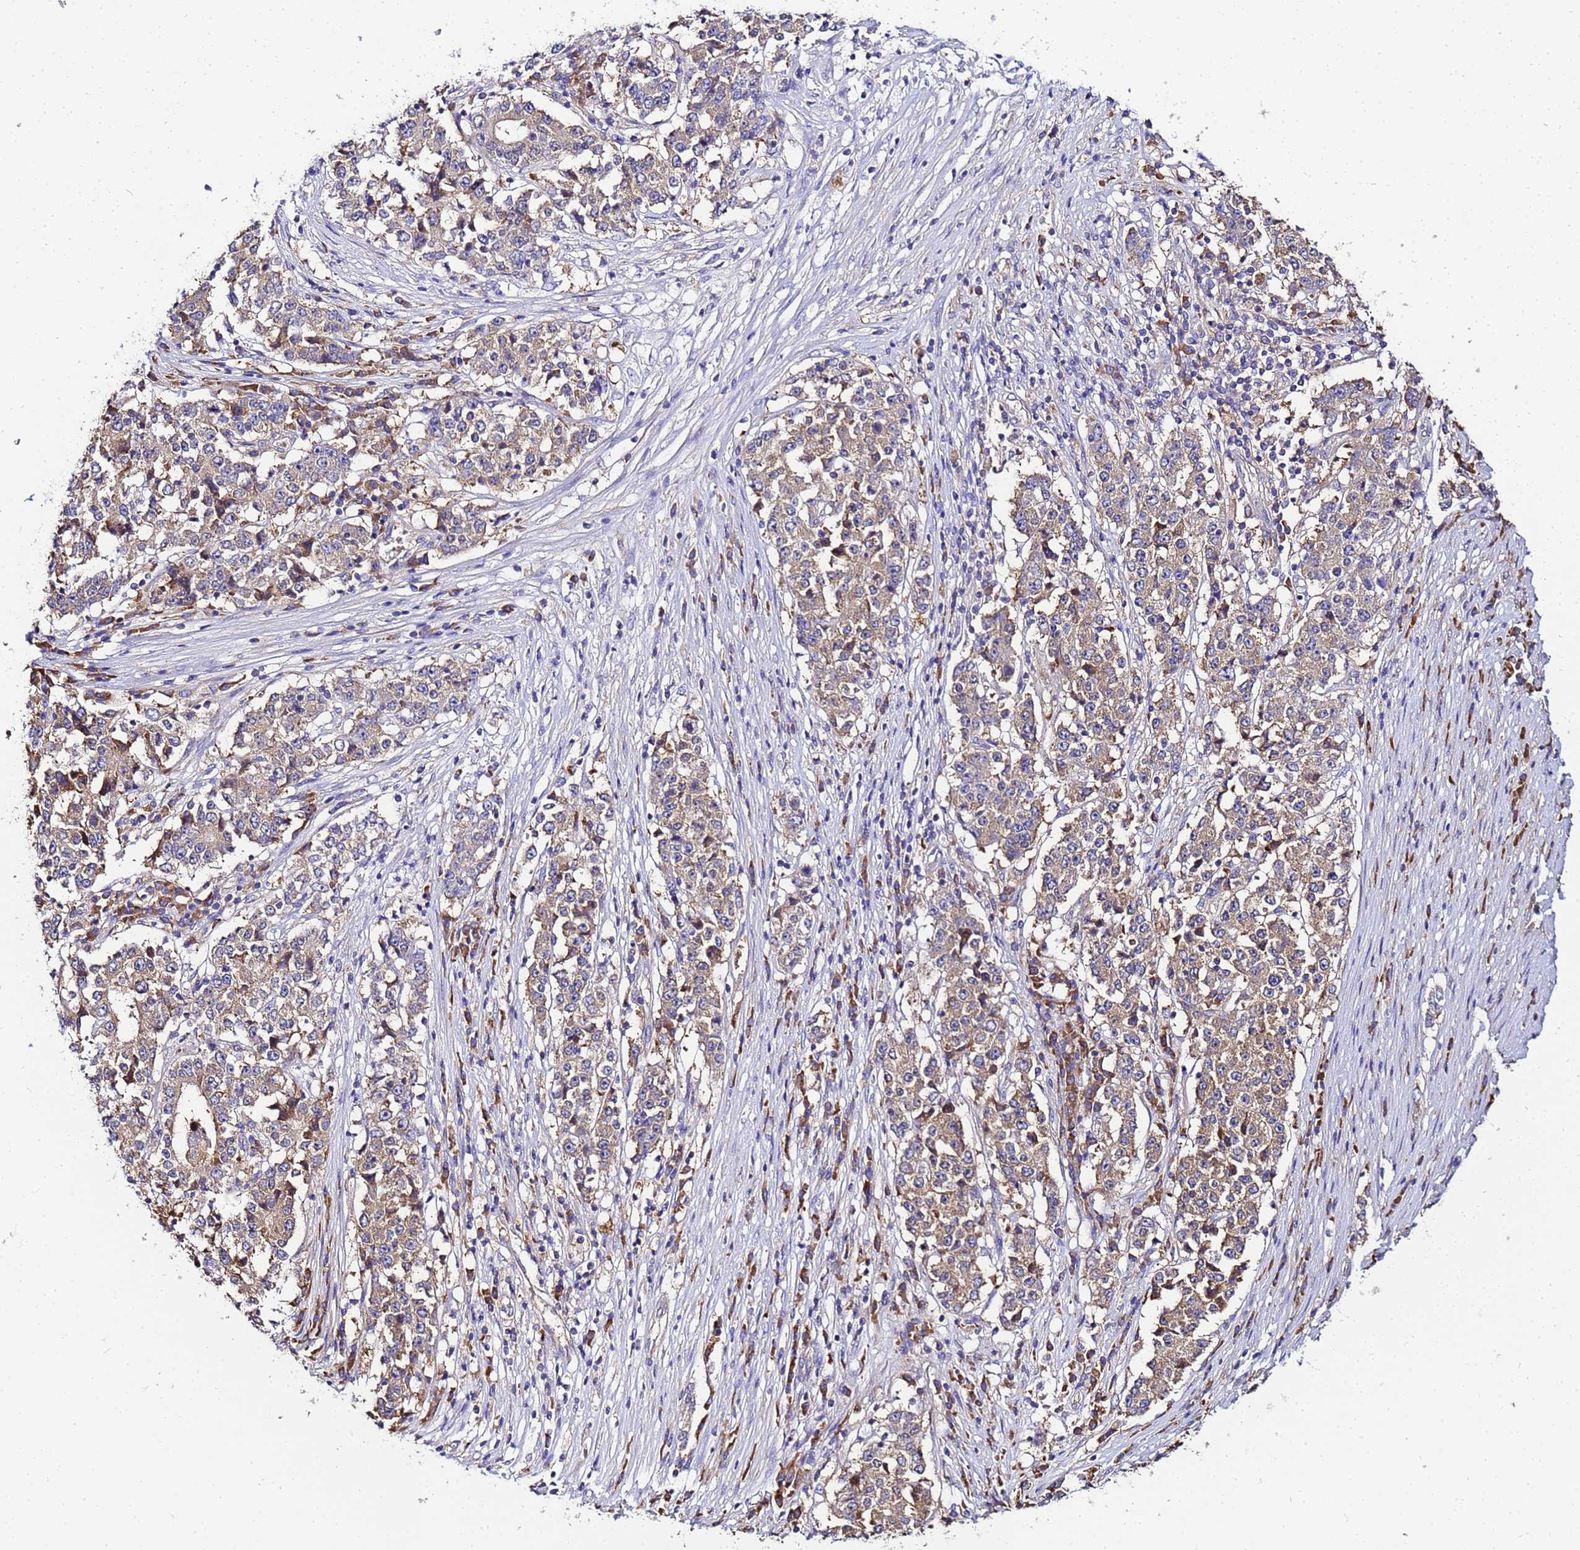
{"staining": {"intensity": "weak", "quantity": "<25%", "location": "cytoplasmic/membranous"}, "tissue": "stomach cancer", "cell_type": "Tumor cells", "image_type": "cancer", "snomed": [{"axis": "morphology", "description": "Adenocarcinoma, NOS"}, {"axis": "topography", "description": "Stomach"}], "caption": "High magnification brightfield microscopy of stomach cancer (adenocarcinoma) stained with DAB (brown) and counterstained with hematoxylin (blue): tumor cells show no significant staining. The staining was performed using DAB to visualize the protein expression in brown, while the nuclei were stained in blue with hematoxylin (Magnification: 20x).", "gene": "NARS1", "patient": {"sex": "male", "age": 59}}